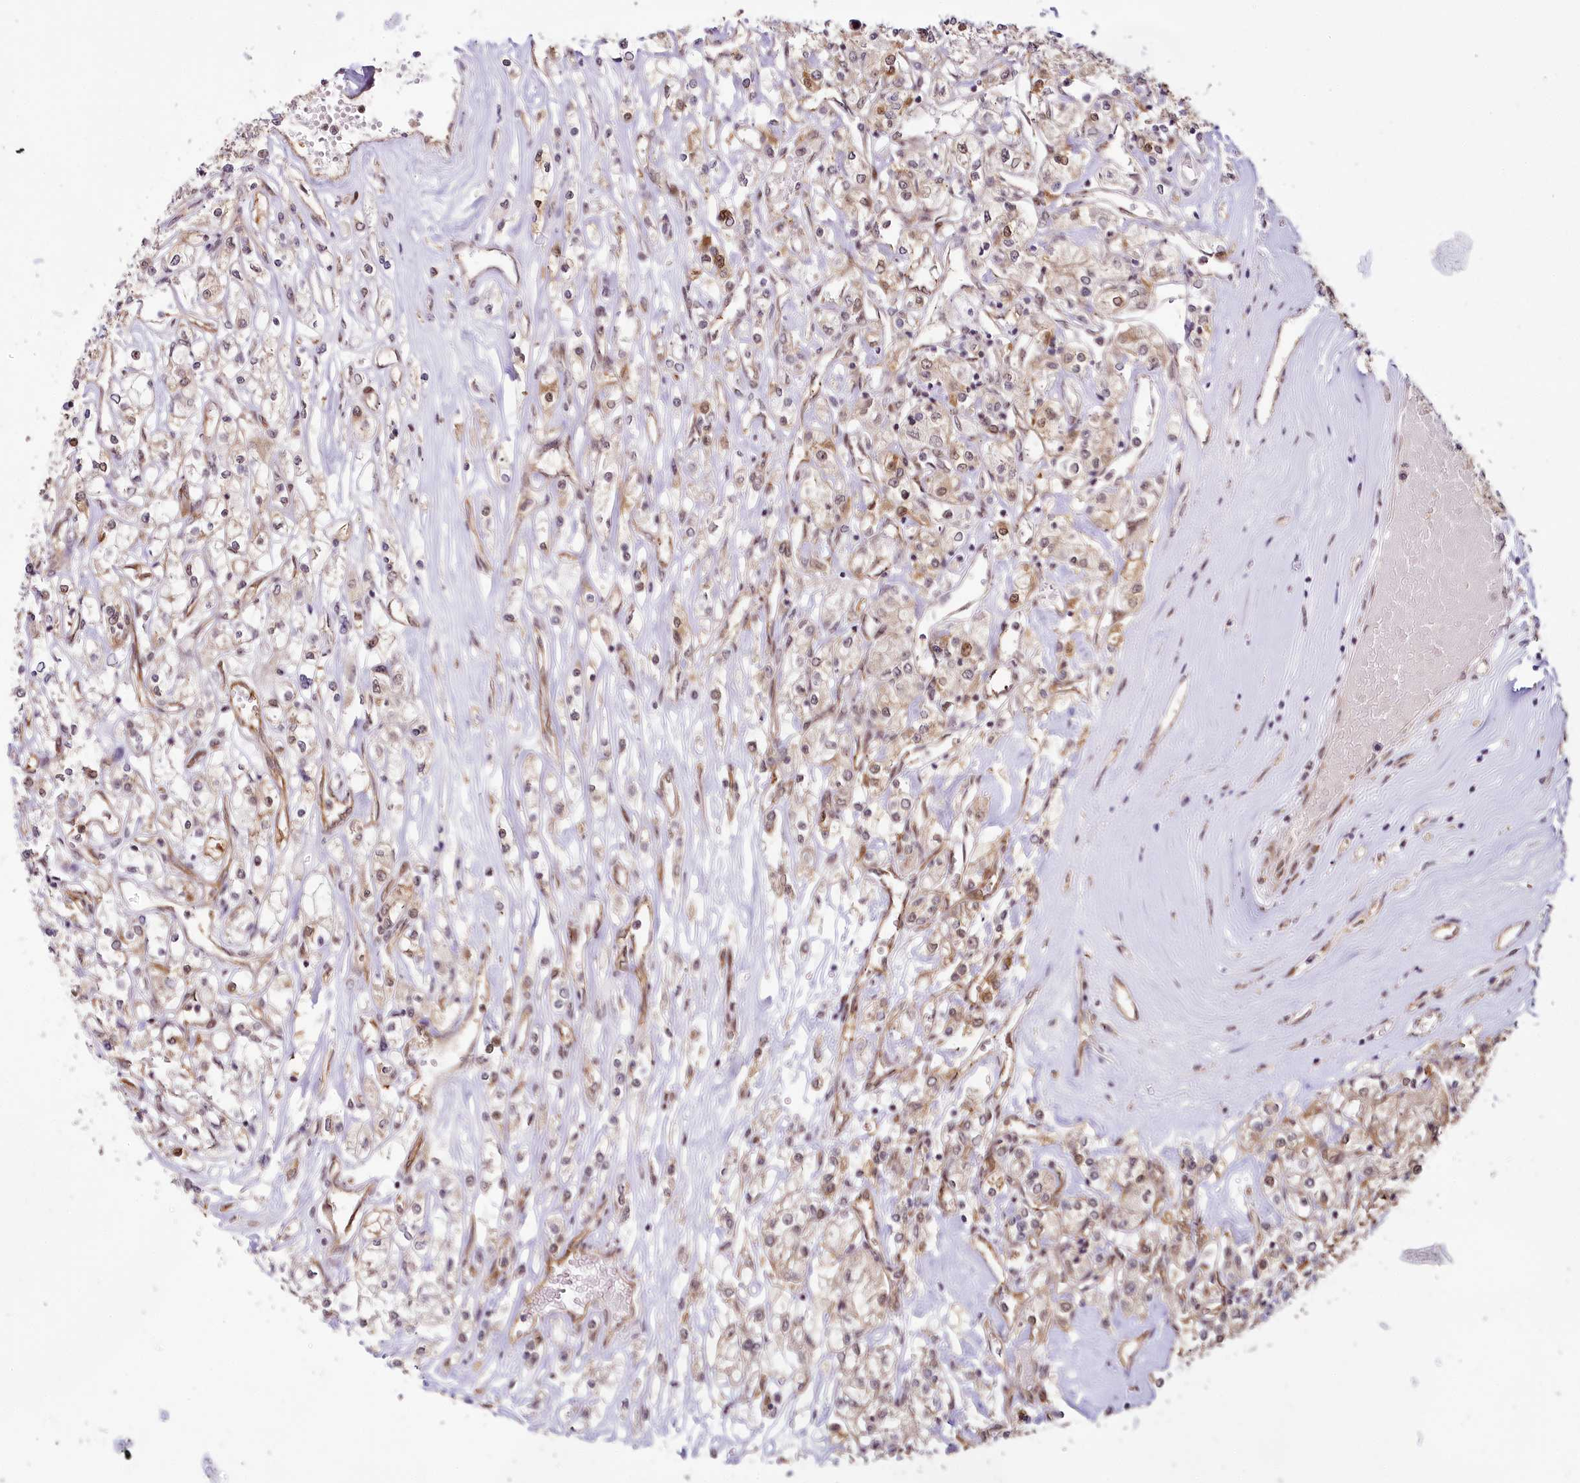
{"staining": {"intensity": "moderate", "quantity": "25%-75%", "location": "cytoplasmic/membranous,nuclear"}, "tissue": "renal cancer", "cell_type": "Tumor cells", "image_type": "cancer", "snomed": [{"axis": "morphology", "description": "Adenocarcinoma, NOS"}, {"axis": "topography", "description": "Kidney"}], "caption": "Immunohistochemical staining of renal cancer demonstrates medium levels of moderate cytoplasmic/membranous and nuclear protein staining in about 25%-75% of tumor cells. The staining is performed using DAB brown chromogen to label protein expression. The nuclei are counter-stained blue using hematoxylin.", "gene": "ALKBH8", "patient": {"sex": "female", "age": 59}}